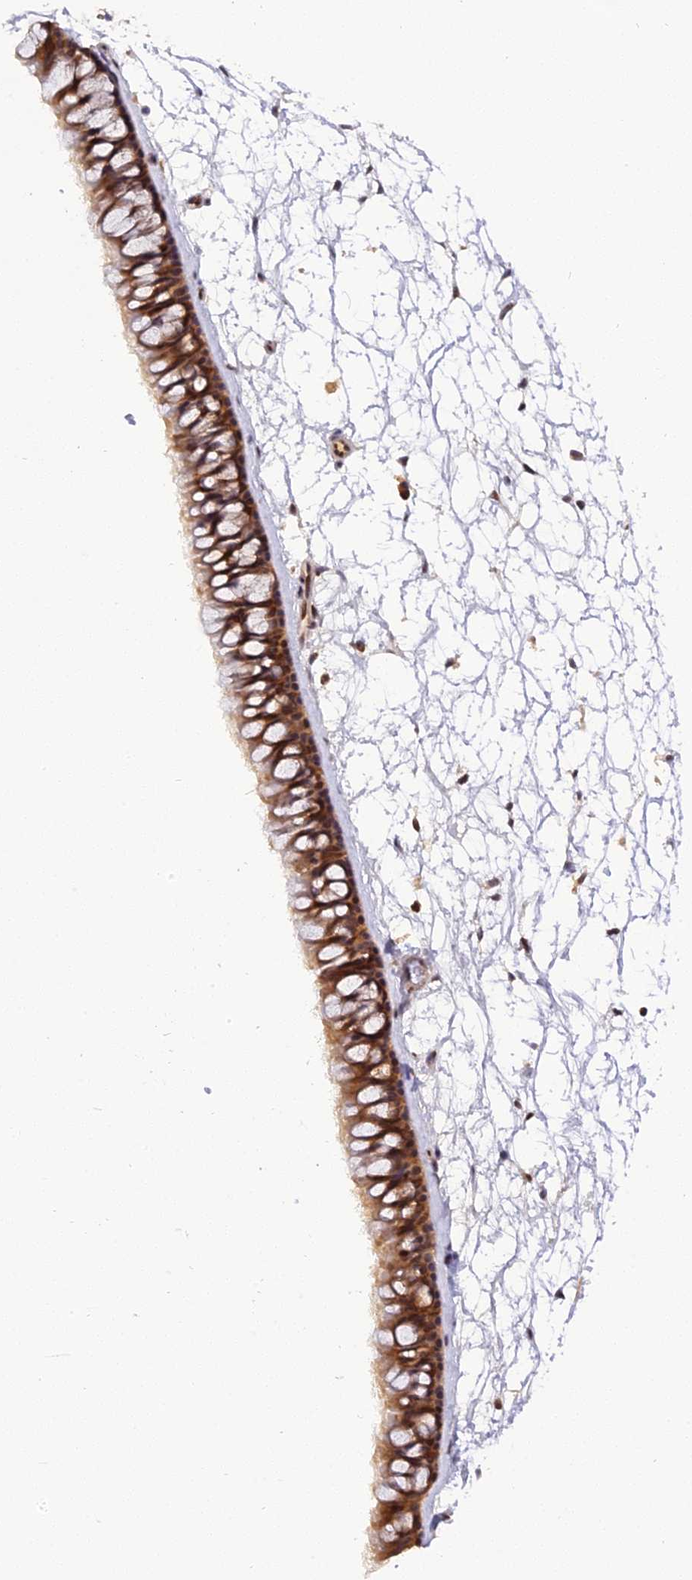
{"staining": {"intensity": "moderate", "quantity": ">75%", "location": "cytoplasmic/membranous,nuclear"}, "tissue": "nasopharynx", "cell_type": "Respiratory epithelial cells", "image_type": "normal", "snomed": [{"axis": "morphology", "description": "Normal tissue, NOS"}, {"axis": "topography", "description": "Nasopharynx"}], "caption": "This micrograph demonstrates immunohistochemistry staining of benign human nasopharynx, with medium moderate cytoplasmic/membranous,nuclear staining in about >75% of respiratory epithelial cells.", "gene": "RABGGTA", "patient": {"sex": "male", "age": 64}}